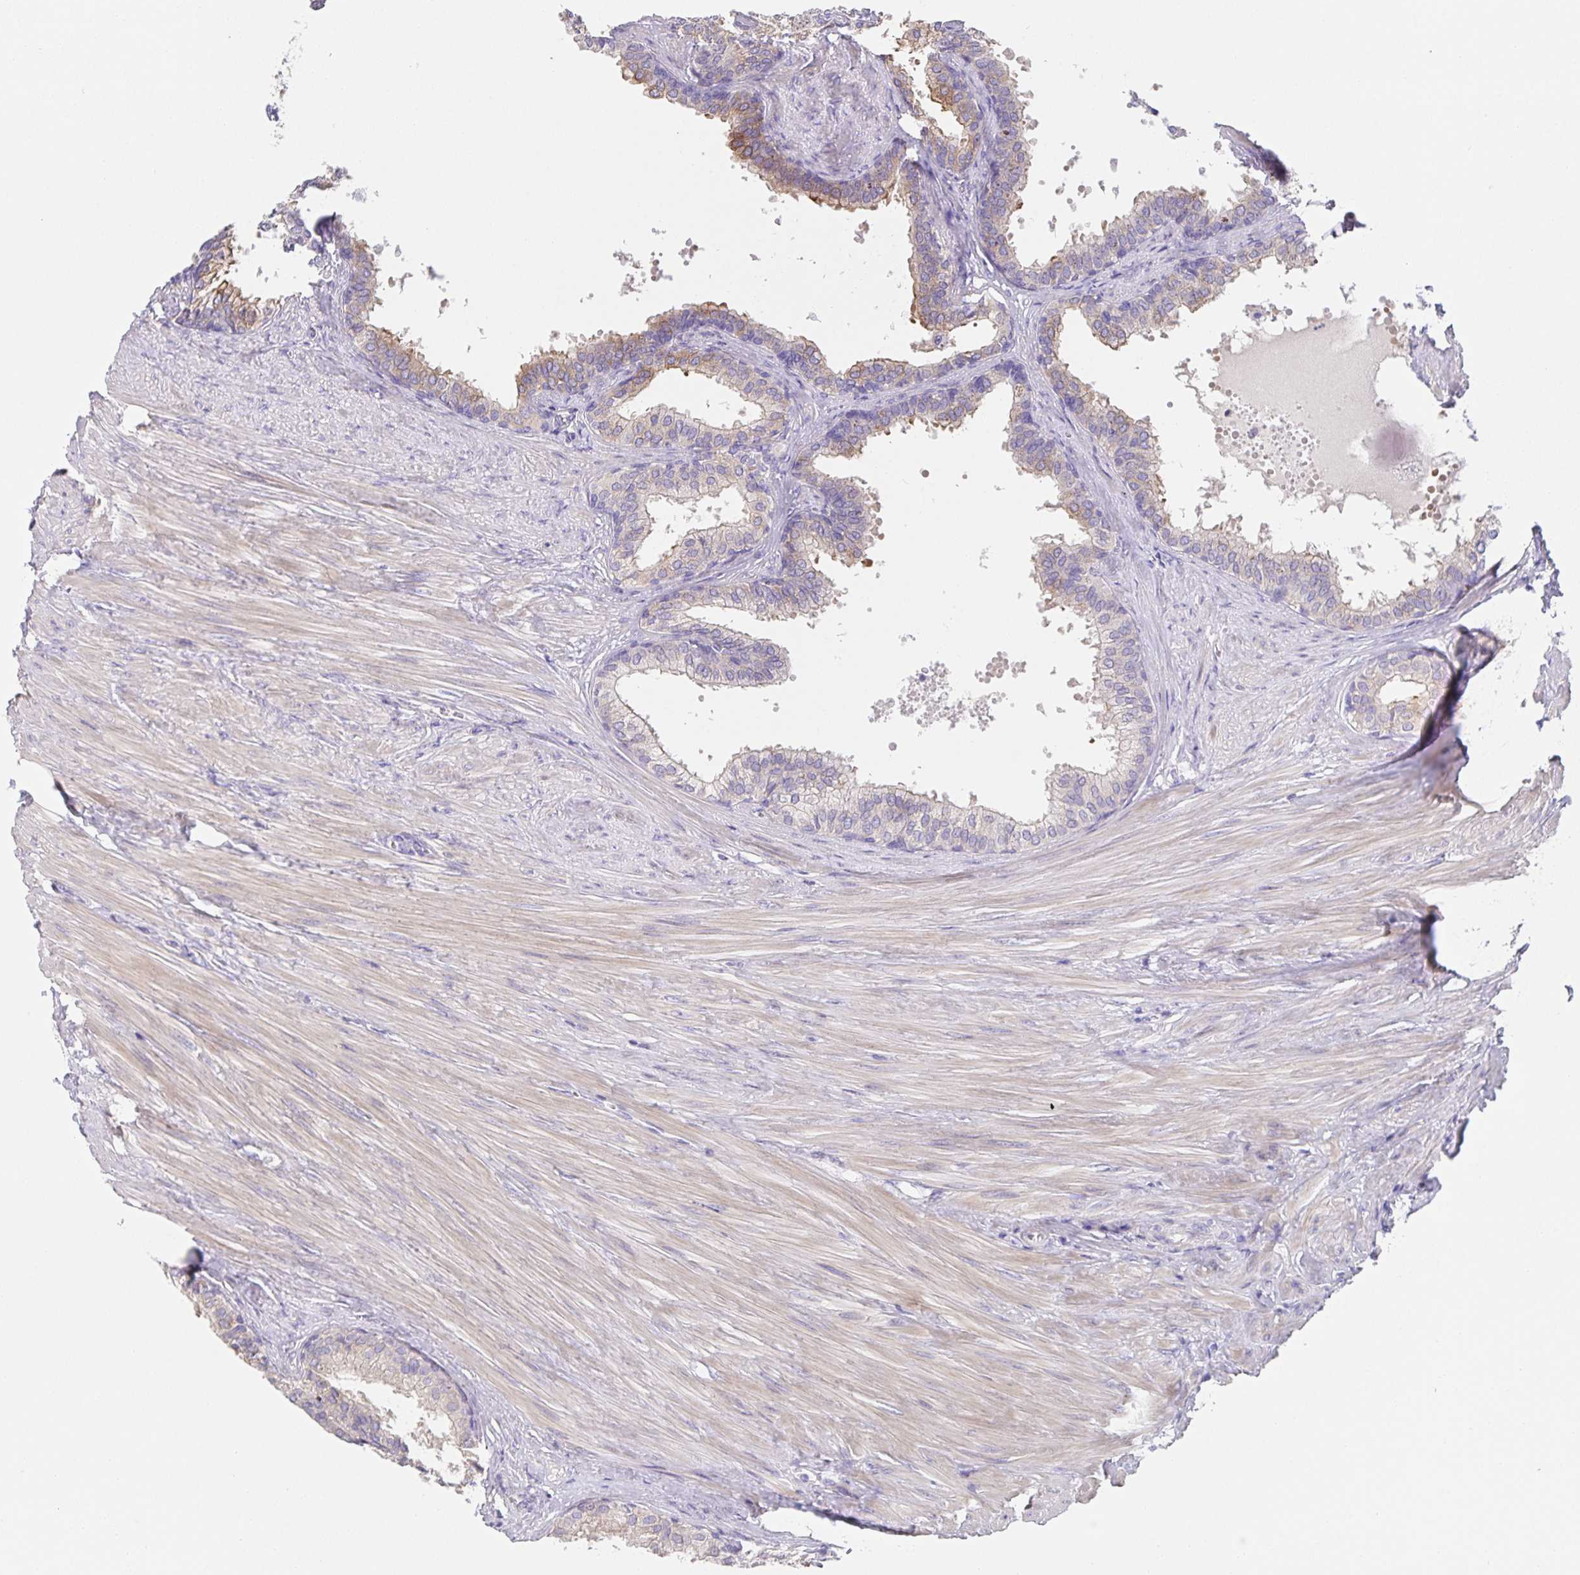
{"staining": {"intensity": "moderate", "quantity": "25%-75%", "location": "cytoplasmic/membranous"}, "tissue": "prostate", "cell_type": "Glandular cells", "image_type": "normal", "snomed": [{"axis": "morphology", "description": "Normal tissue, NOS"}, {"axis": "topography", "description": "Prostate"}, {"axis": "topography", "description": "Peripheral nerve tissue"}], "caption": "DAB (3,3'-diaminobenzidine) immunohistochemical staining of normal prostate displays moderate cytoplasmic/membranous protein expression in about 25%-75% of glandular cells.", "gene": "PRR36", "patient": {"sex": "male", "age": 55}}